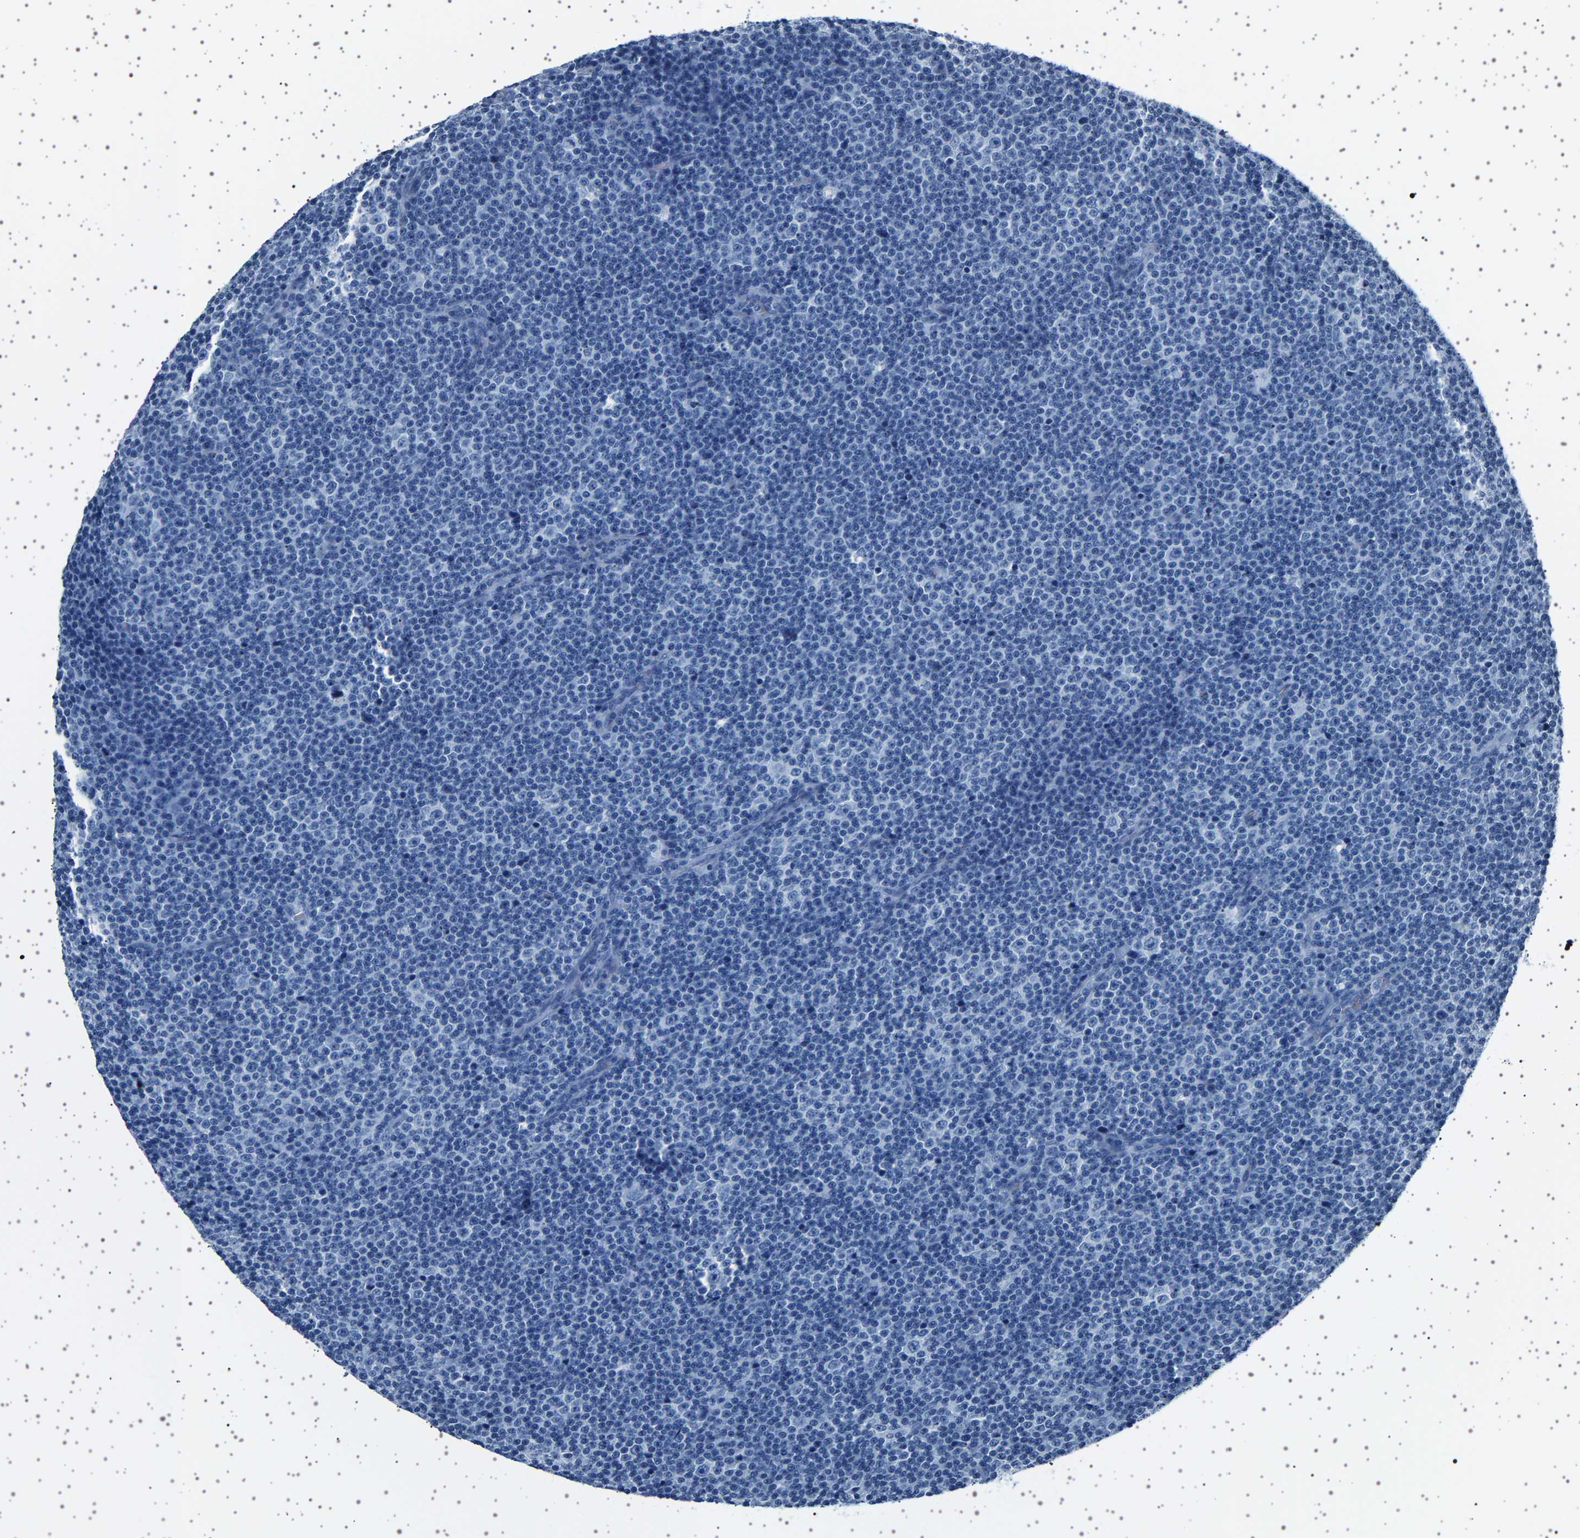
{"staining": {"intensity": "negative", "quantity": "none", "location": "none"}, "tissue": "lymphoma", "cell_type": "Tumor cells", "image_type": "cancer", "snomed": [{"axis": "morphology", "description": "Malignant lymphoma, non-Hodgkin's type, Low grade"}, {"axis": "topography", "description": "Lymph node"}], "caption": "Tumor cells show no significant protein positivity in lymphoma. Nuclei are stained in blue.", "gene": "TFF3", "patient": {"sex": "female", "age": 67}}